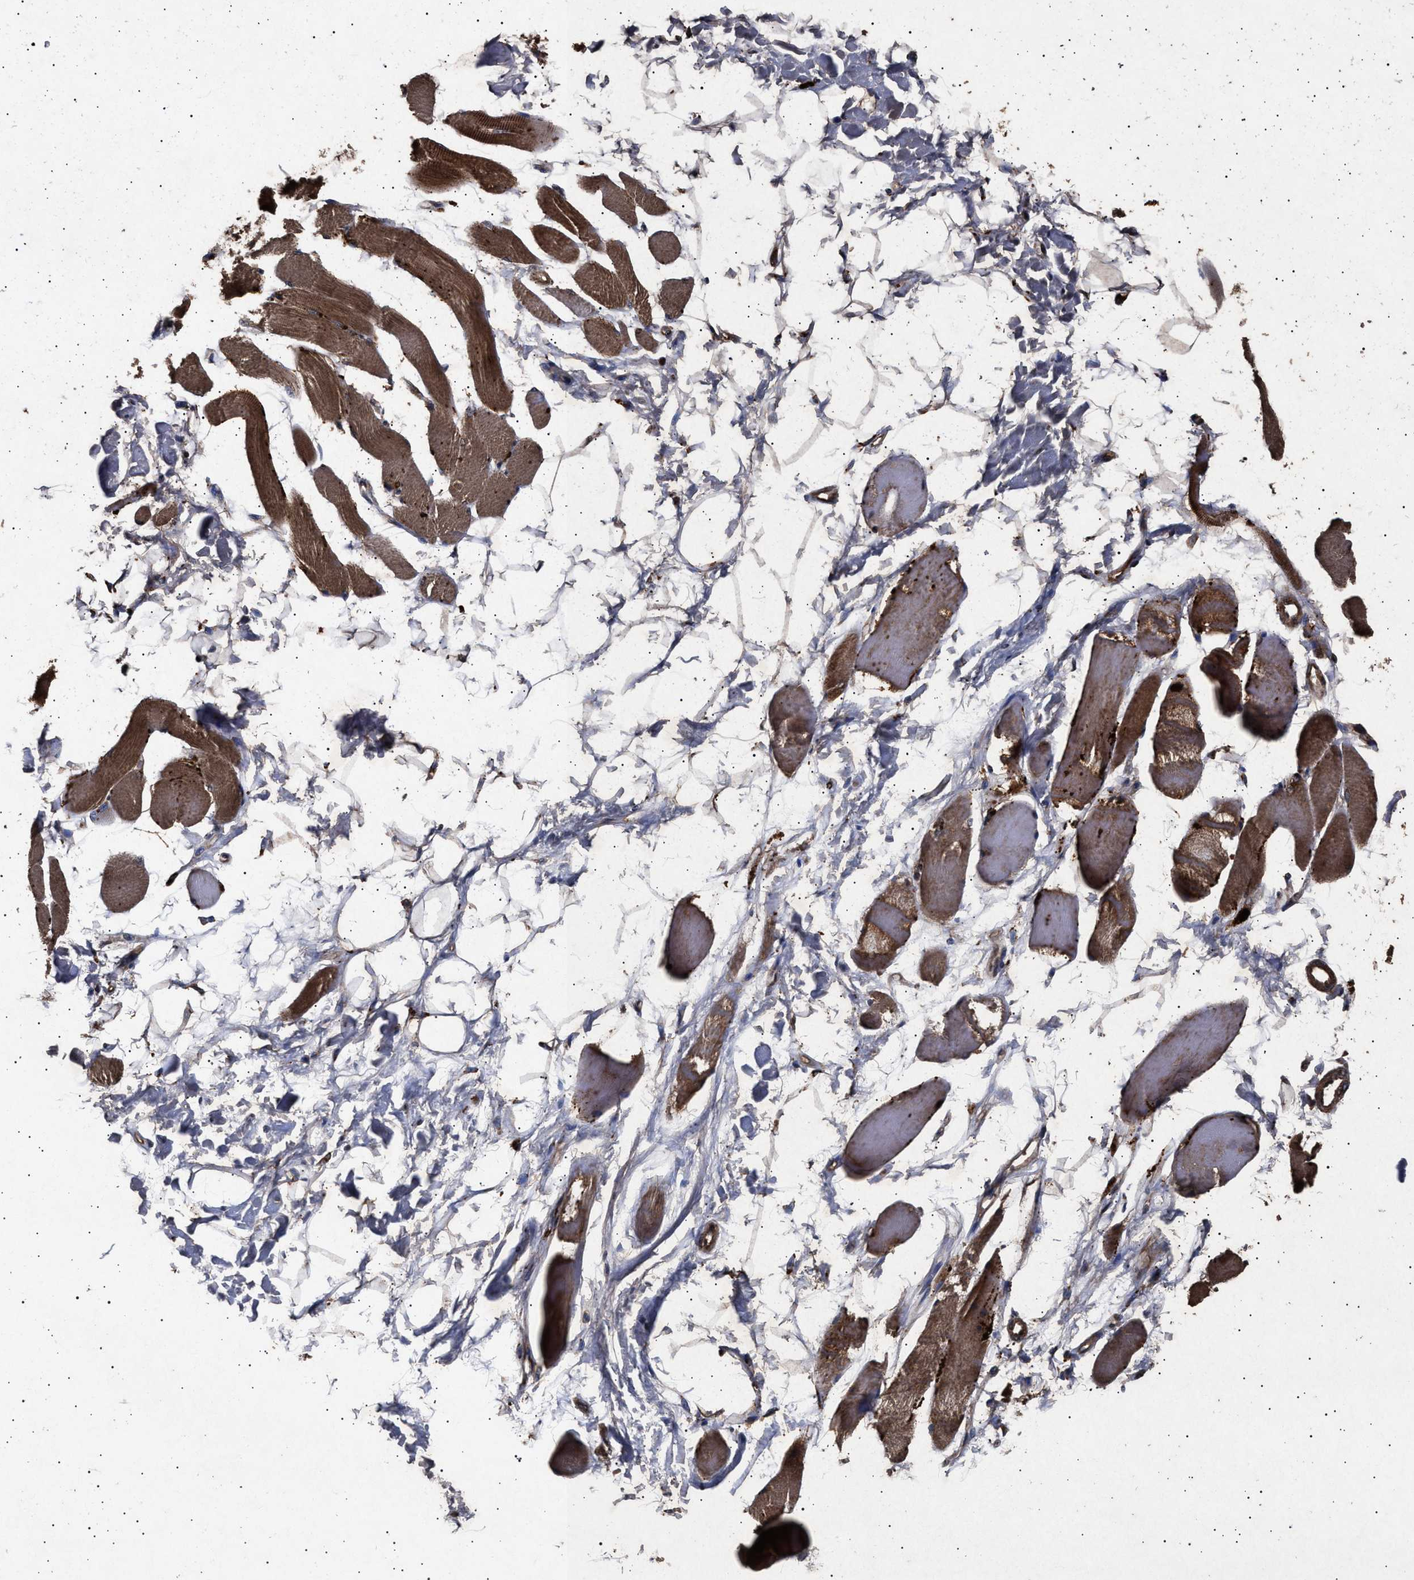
{"staining": {"intensity": "moderate", "quantity": ">75%", "location": "cytoplasmic/membranous"}, "tissue": "skeletal muscle", "cell_type": "Myocytes", "image_type": "normal", "snomed": [{"axis": "morphology", "description": "Normal tissue, NOS"}, {"axis": "topography", "description": "Skeletal muscle"}, {"axis": "topography", "description": "Peripheral nerve tissue"}], "caption": "About >75% of myocytes in unremarkable human skeletal muscle show moderate cytoplasmic/membranous protein staining as visualized by brown immunohistochemical staining.", "gene": "ITGB5", "patient": {"sex": "female", "age": 84}}